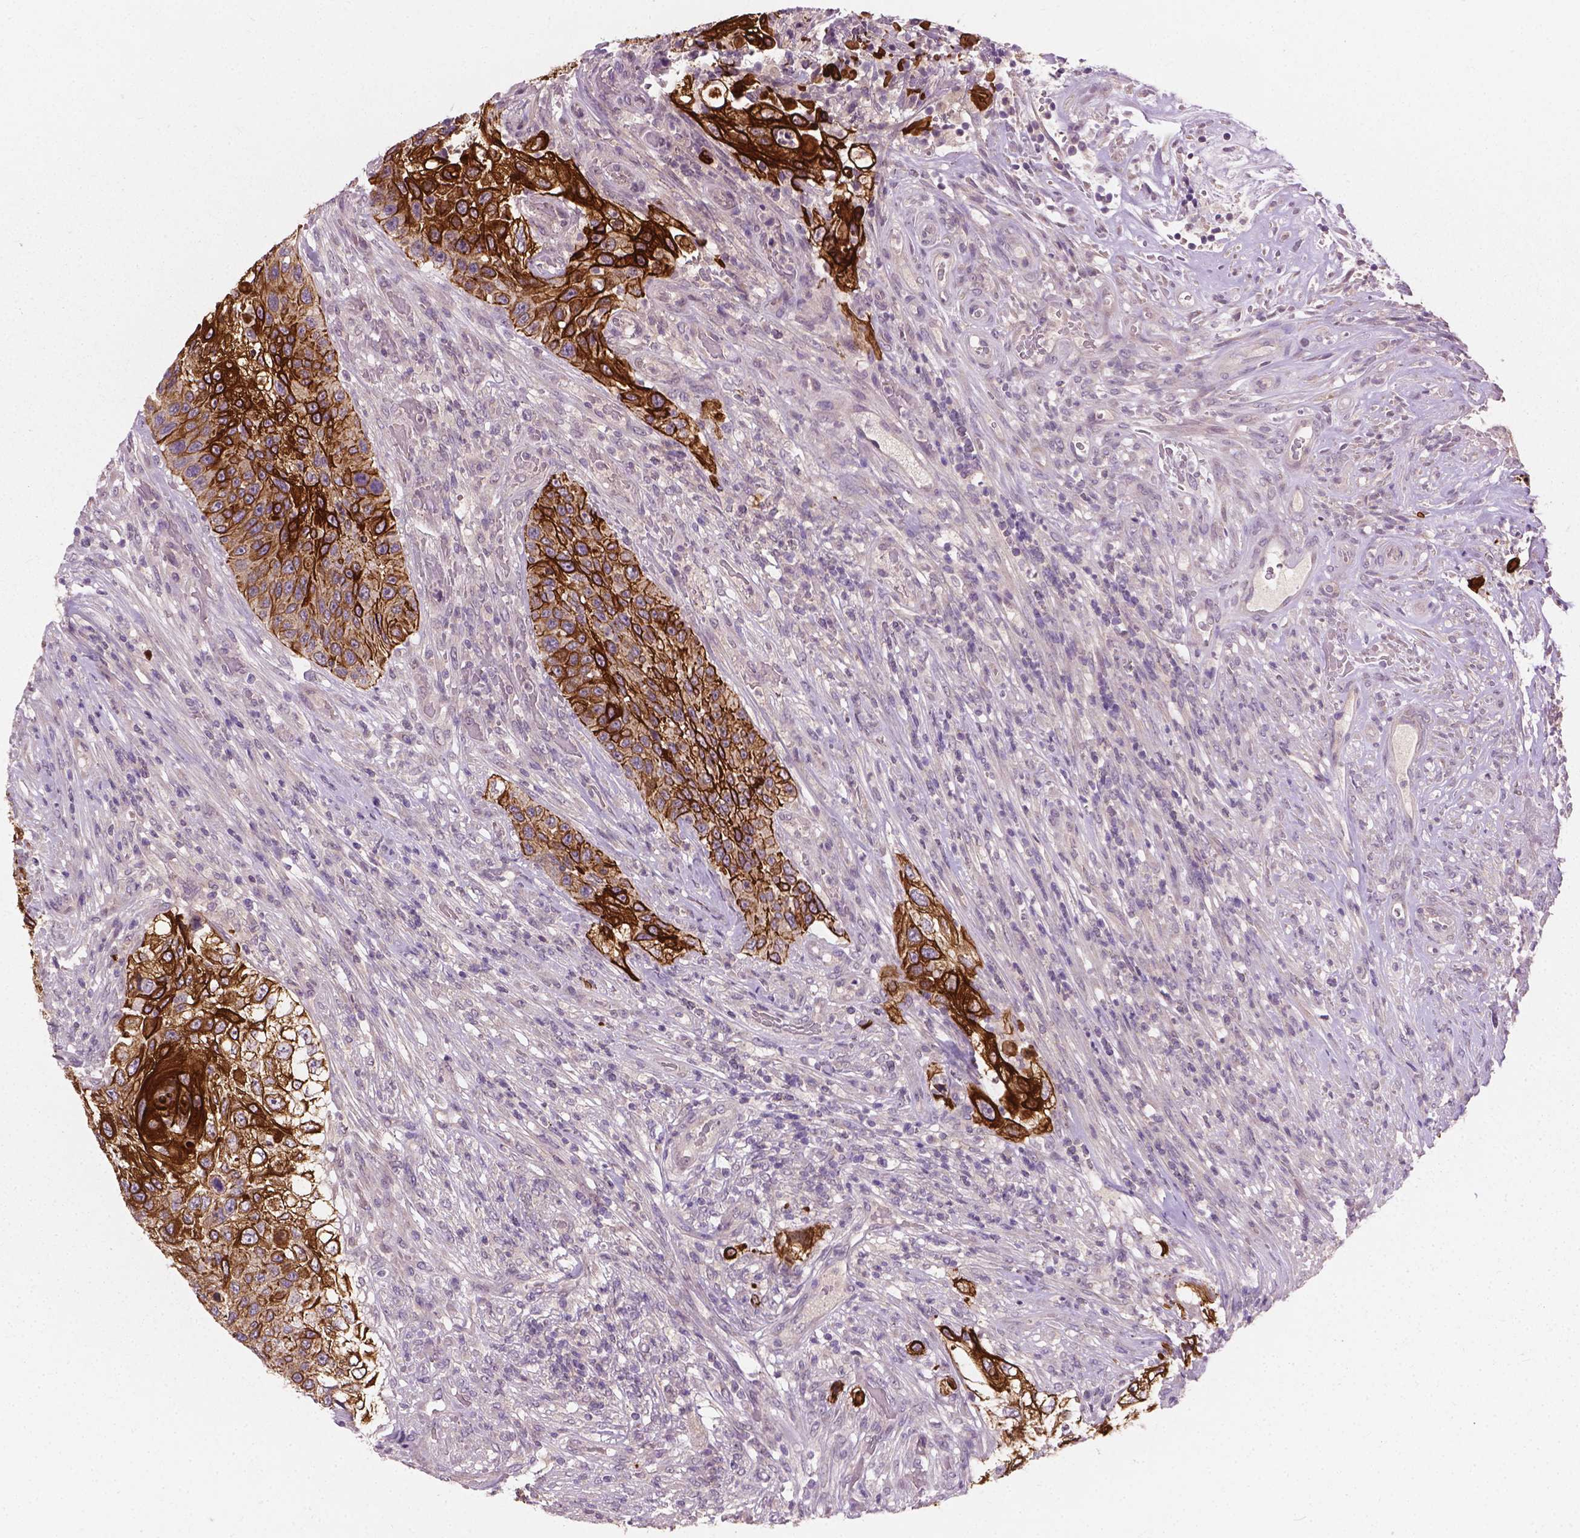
{"staining": {"intensity": "strong", "quantity": "25%-75%", "location": "cytoplasmic/membranous"}, "tissue": "urothelial cancer", "cell_type": "Tumor cells", "image_type": "cancer", "snomed": [{"axis": "morphology", "description": "Urothelial carcinoma, High grade"}, {"axis": "topography", "description": "Urinary bladder"}], "caption": "Immunohistochemistry (IHC) micrograph of human urothelial cancer stained for a protein (brown), which demonstrates high levels of strong cytoplasmic/membranous staining in about 25%-75% of tumor cells.", "gene": "KRT17", "patient": {"sex": "female", "age": 60}}